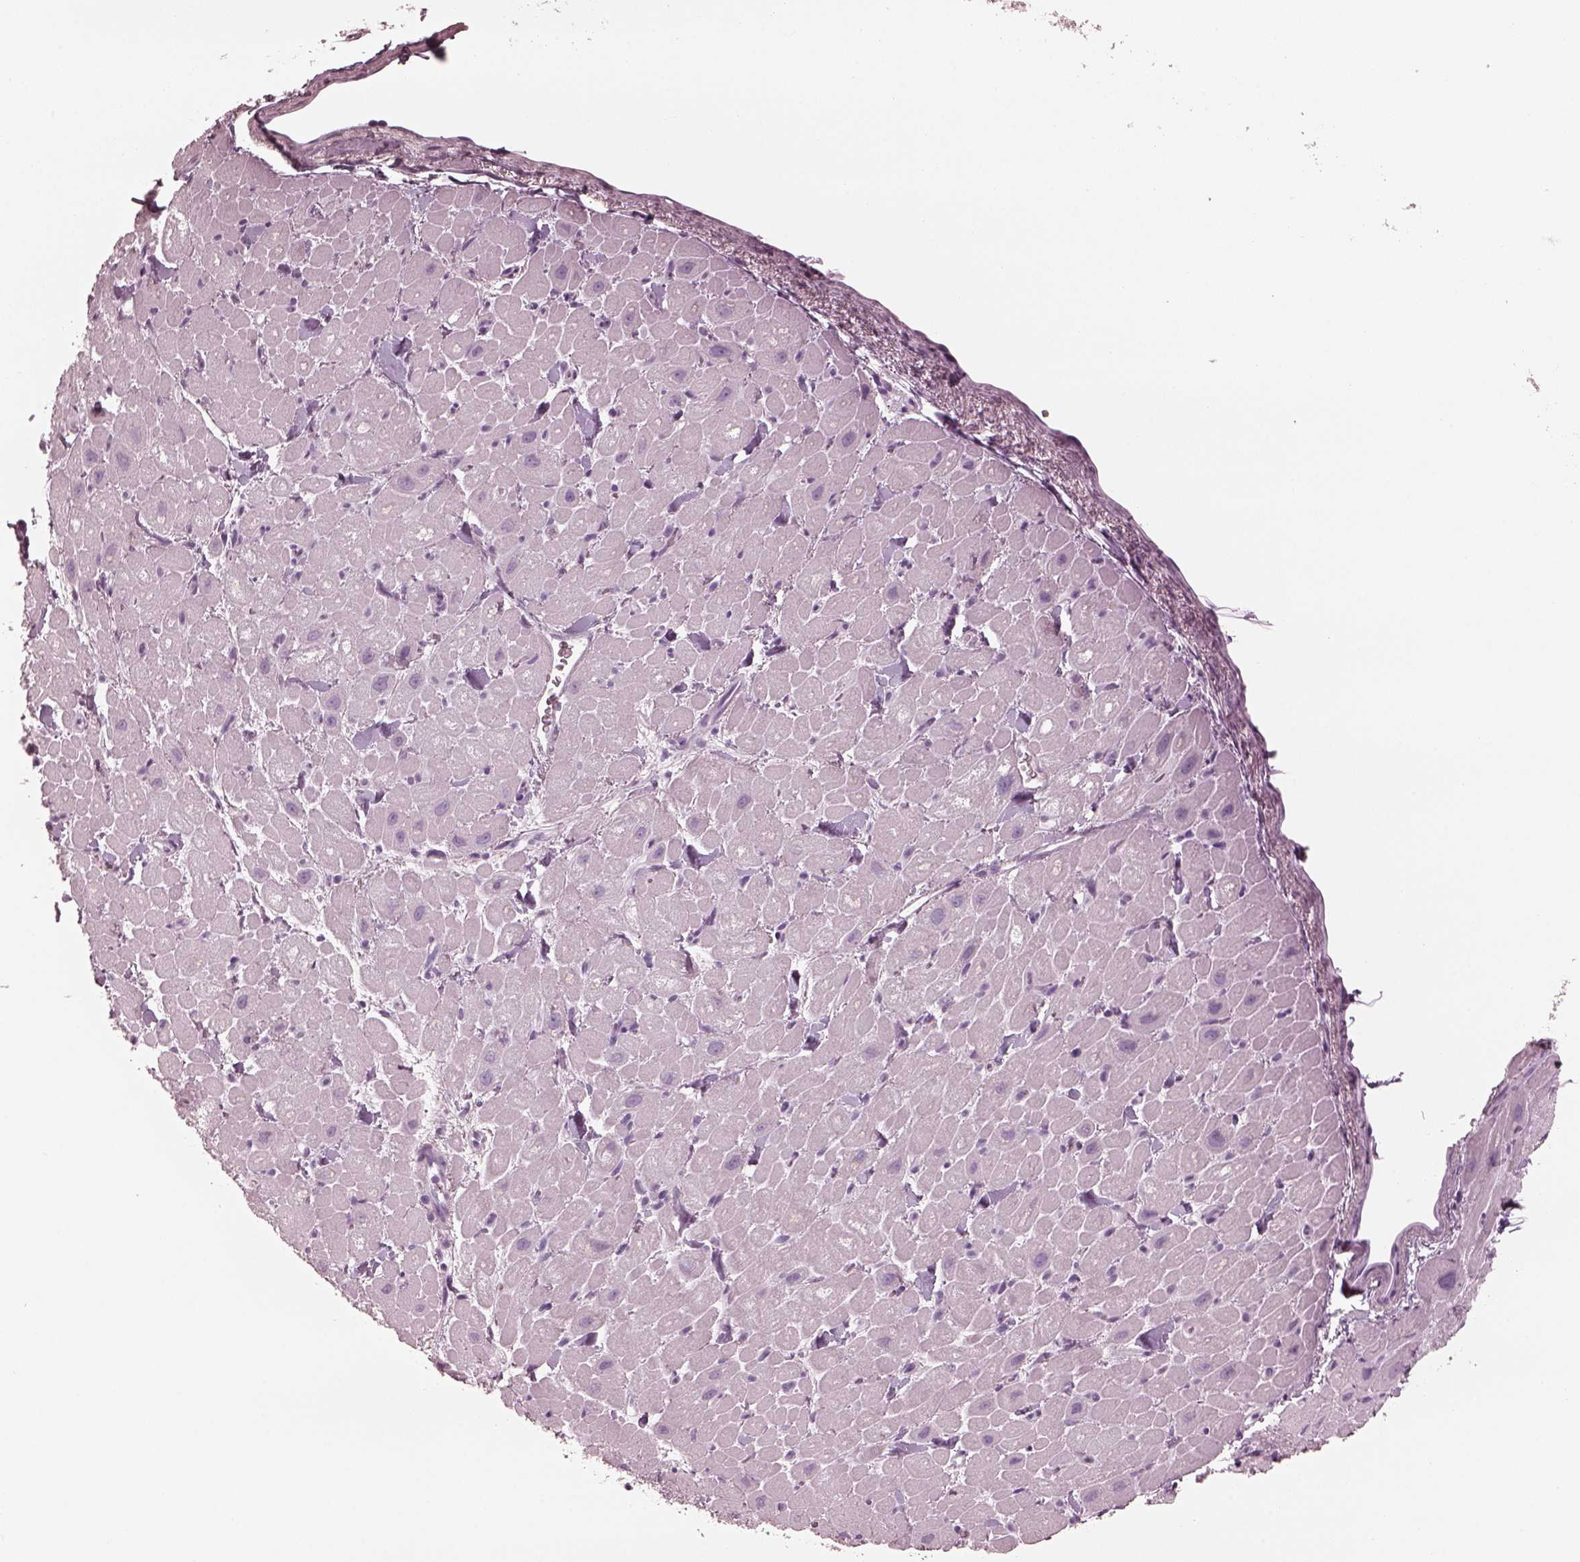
{"staining": {"intensity": "negative", "quantity": "none", "location": "none"}, "tissue": "heart muscle", "cell_type": "Cardiomyocytes", "image_type": "normal", "snomed": [{"axis": "morphology", "description": "Normal tissue, NOS"}, {"axis": "topography", "description": "Heart"}], "caption": "IHC micrograph of normal heart muscle: heart muscle stained with DAB (3,3'-diaminobenzidine) exhibits no significant protein positivity in cardiomyocytes. (DAB (3,3'-diaminobenzidine) immunohistochemistry visualized using brightfield microscopy, high magnification).", "gene": "C2orf81", "patient": {"sex": "male", "age": 60}}